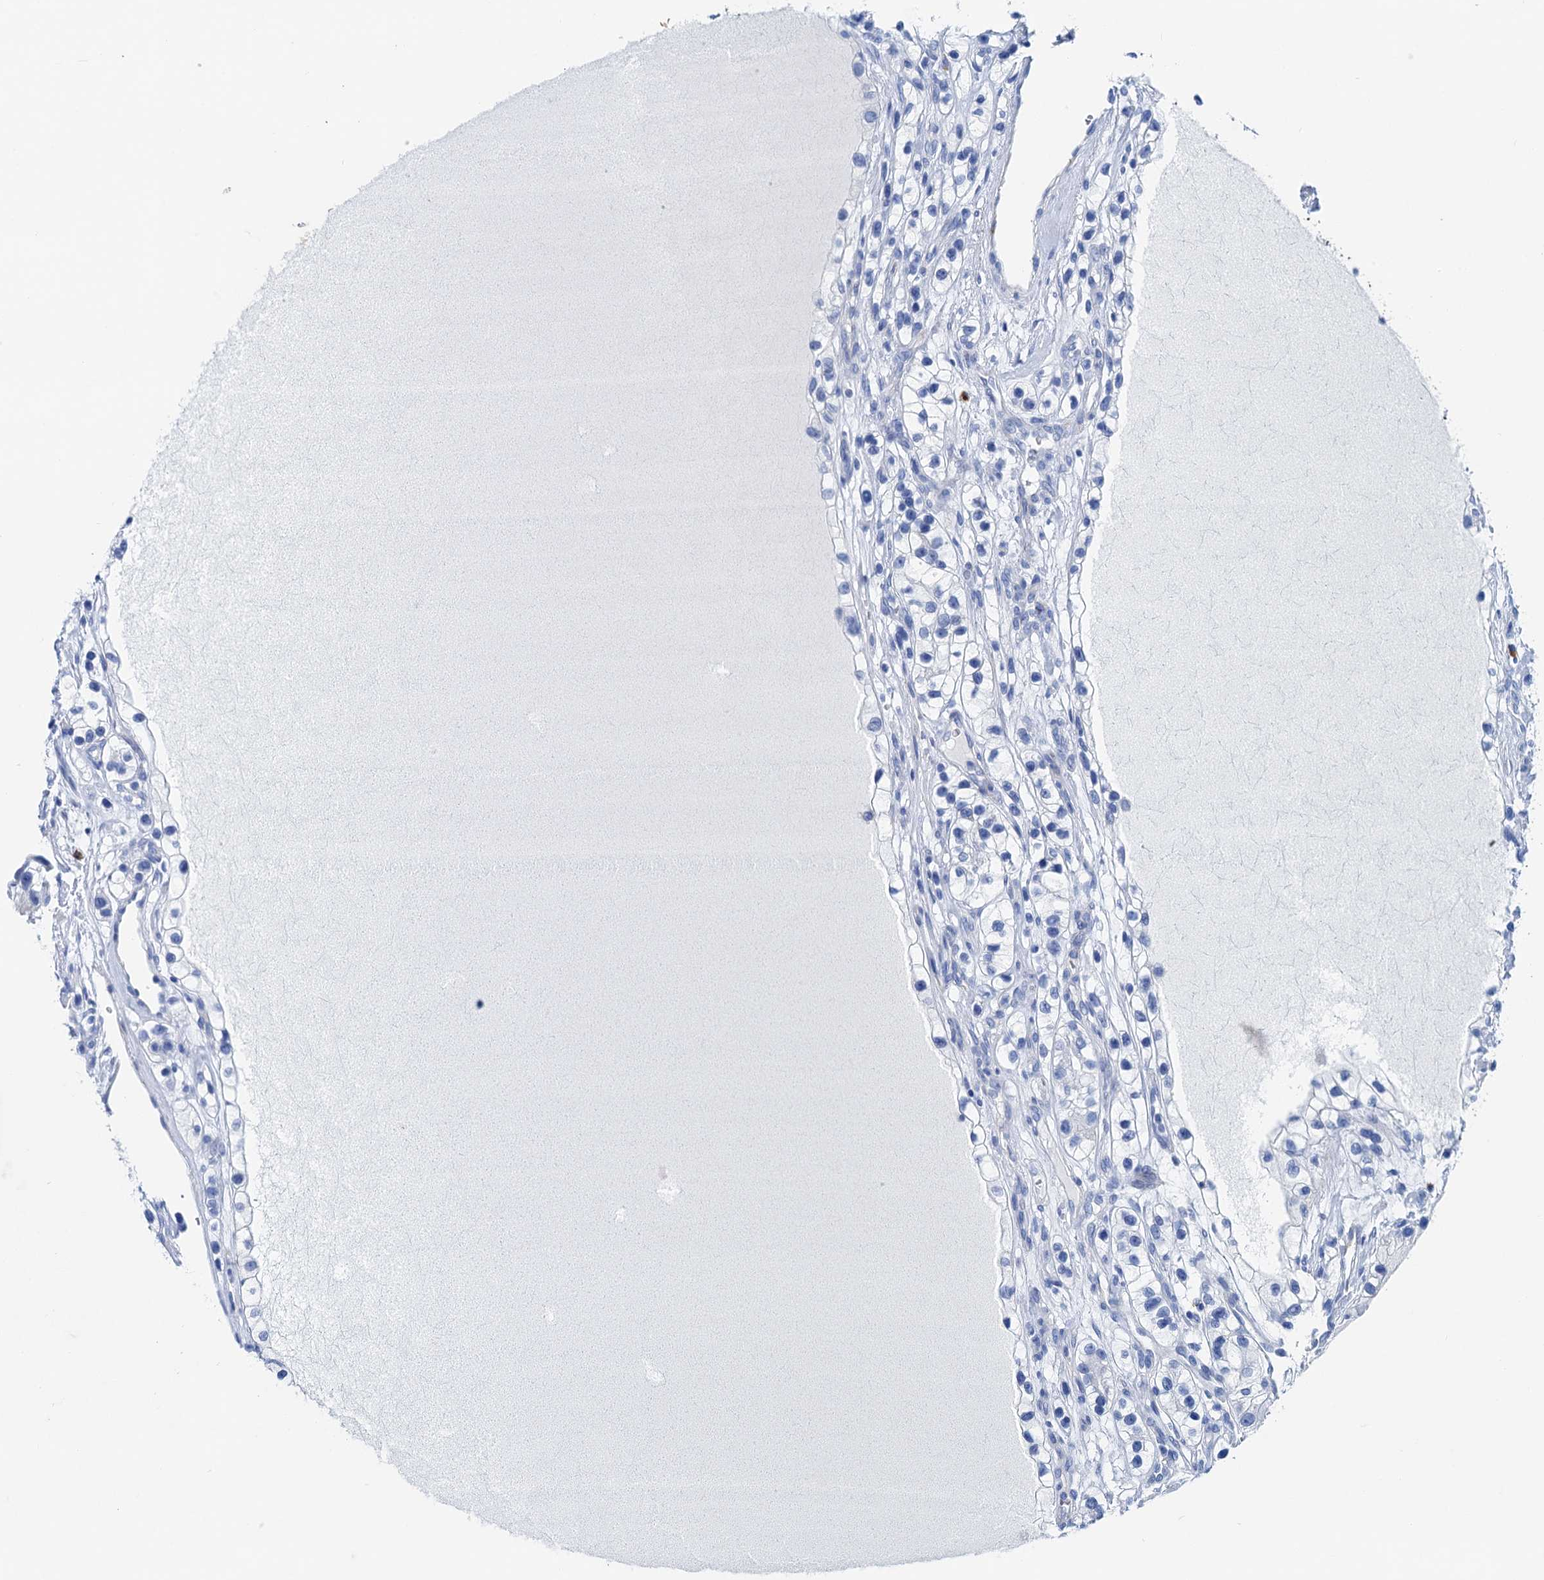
{"staining": {"intensity": "negative", "quantity": "none", "location": "none"}, "tissue": "renal cancer", "cell_type": "Tumor cells", "image_type": "cancer", "snomed": [{"axis": "morphology", "description": "Adenocarcinoma, NOS"}, {"axis": "topography", "description": "Kidney"}], "caption": "Micrograph shows no protein expression in tumor cells of renal cancer tissue.", "gene": "NLRP10", "patient": {"sex": "female", "age": 57}}